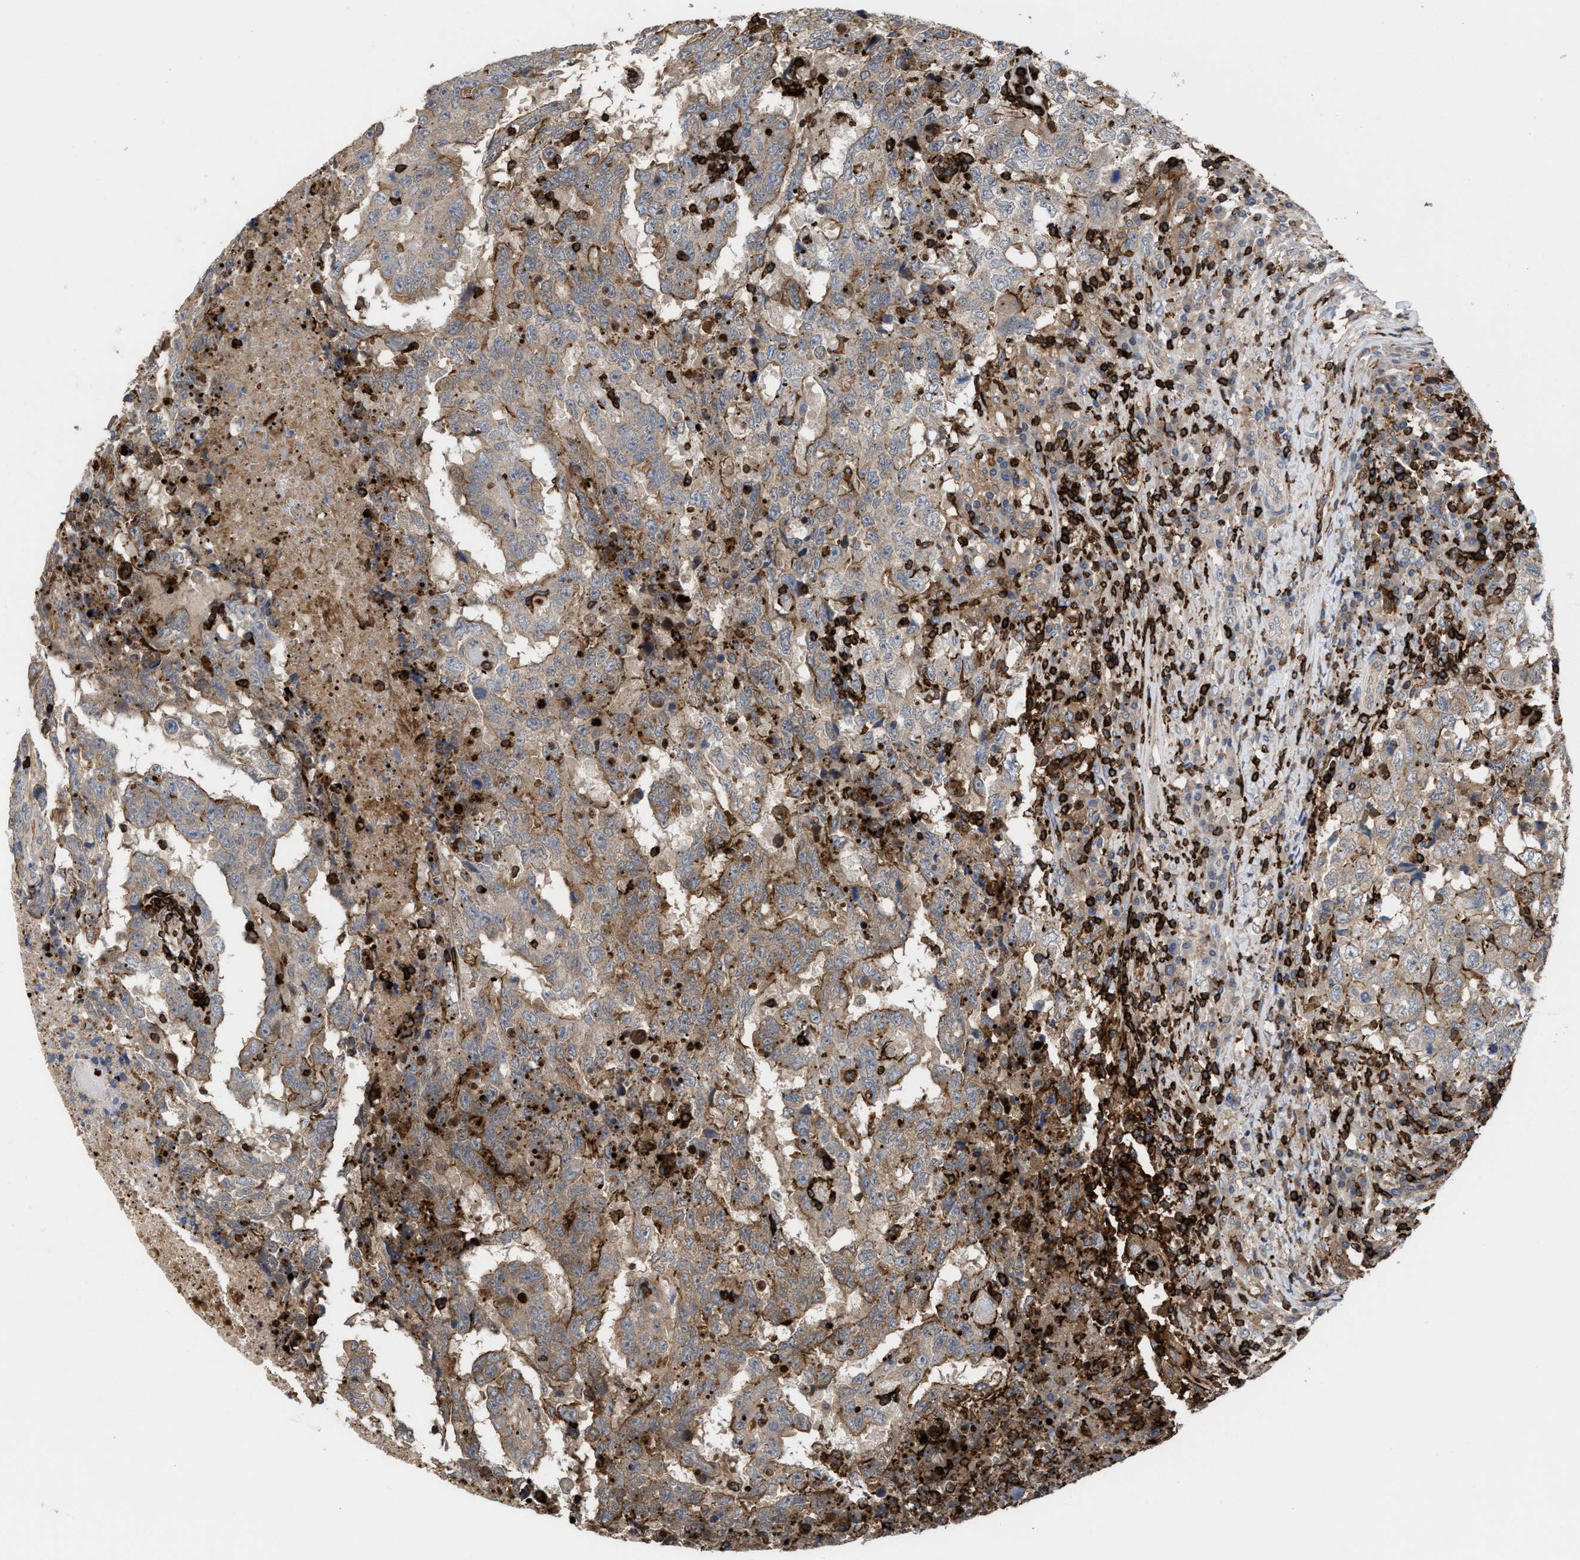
{"staining": {"intensity": "moderate", "quantity": "25%-75%", "location": "cytoplasmic/membranous"}, "tissue": "testis cancer", "cell_type": "Tumor cells", "image_type": "cancer", "snomed": [{"axis": "morphology", "description": "Necrosis, NOS"}, {"axis": "morphology", "description": "Carcinoma, Embryonal, NOS"}, {"axis": "topography", "description": "Testis"}], "caption": "Immunohistochemical staining of human testis cancer (embryonal carcinoma) reveals moderate cytoplasmic/membranous protein expression in about 25%-75% of tumor cells.", "gene": "PTPRE", "patient": {"sex": "male", "age": 19}}